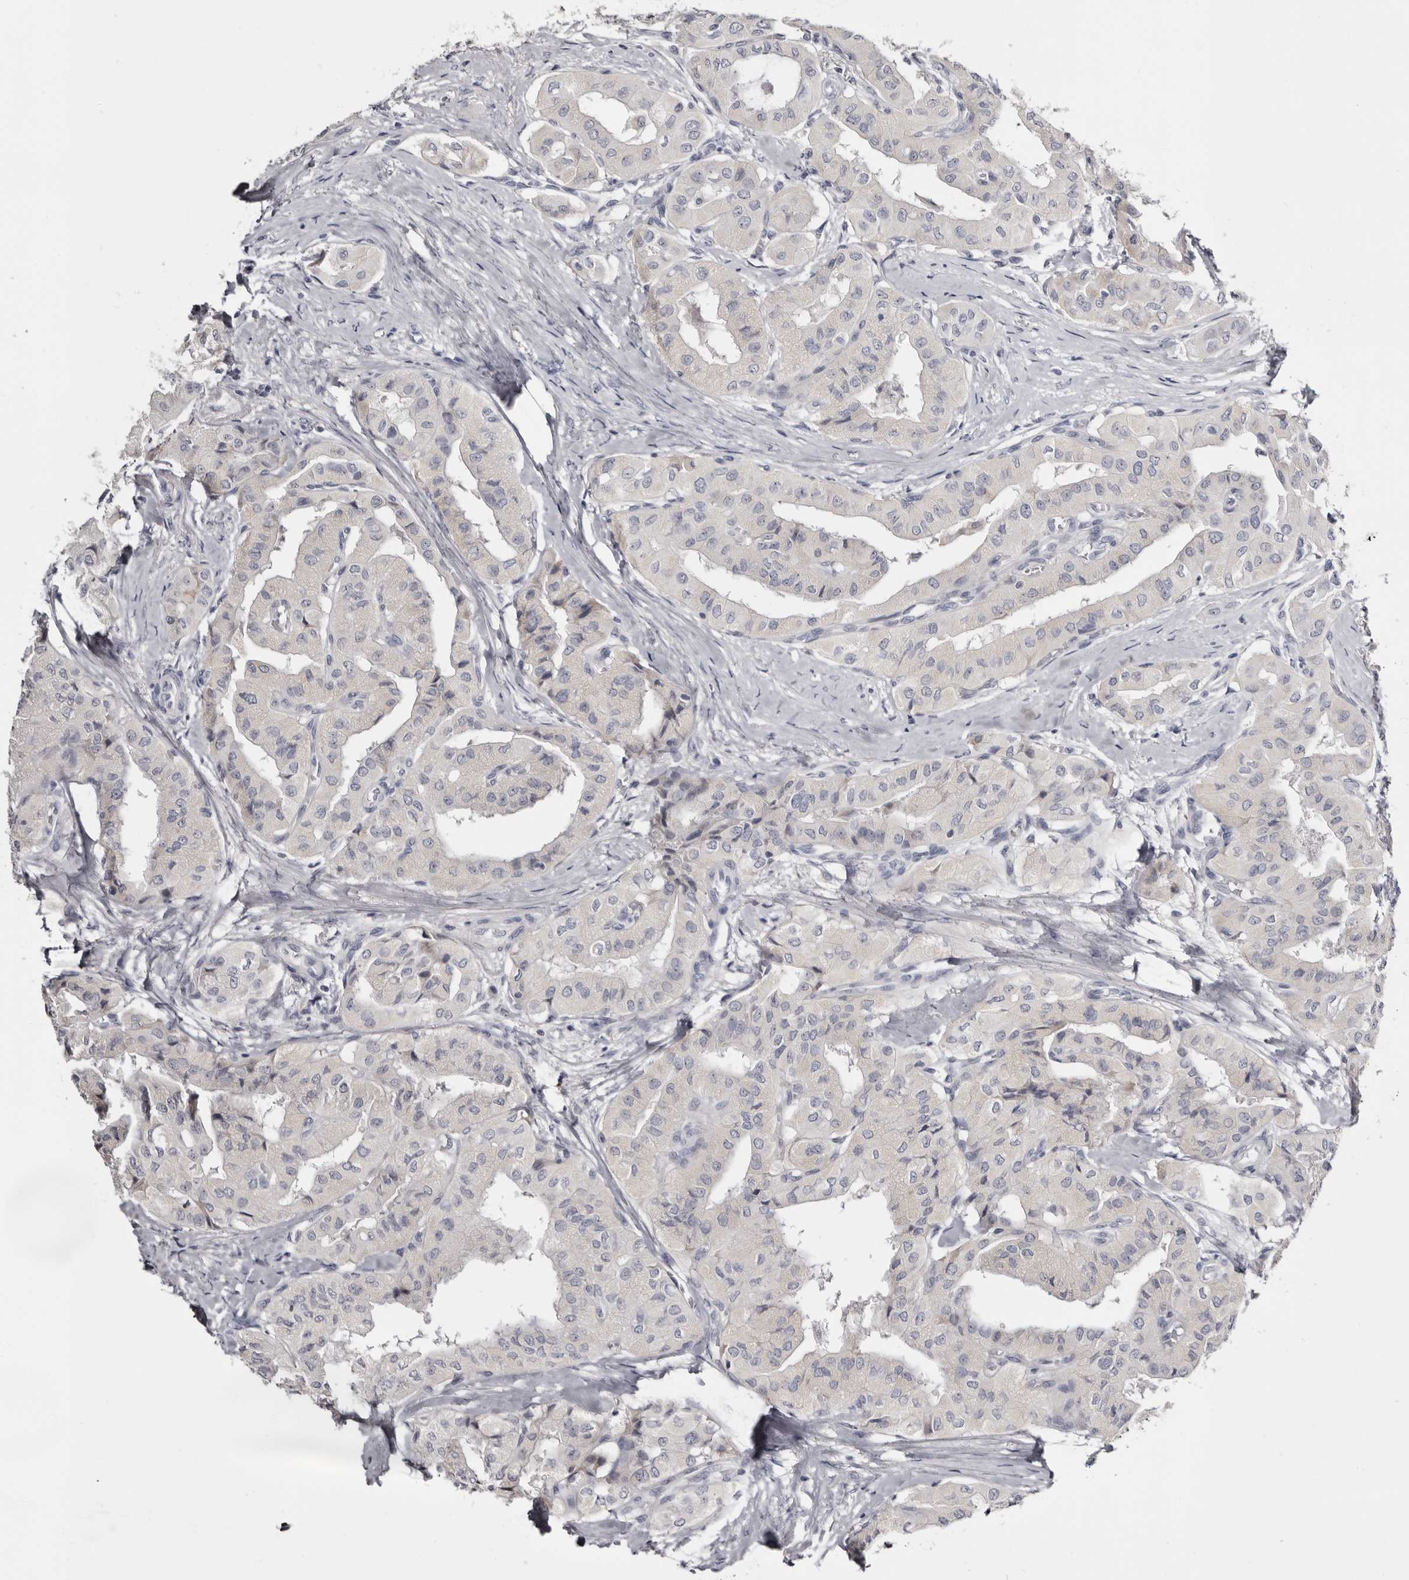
{"staining": {"intensity": "negative", "quantity": "none", "location": "none"}, "tissue": "thyroid cancer", "cell_type": "Tumor cells", "image_type": "cancer", "snomed": [{"axis": "morphology", "description": "Papillary adenocarcinoma, NOS"}, {"axis": "topography", "description": "Thyroid gland"}], "caption": "An immunohistochemistry (IHC) photomicrograph of papillary adenocarcinoma (thyroid) is shown. There is no staining in tumor cells of papillary adenocarcinoma (thyroid). (DAB immunohistochemistry (IHC) with hematoxylin counter stain).", "gene": "CASQ1", "patient": {"sex": "female", "age": 59}}